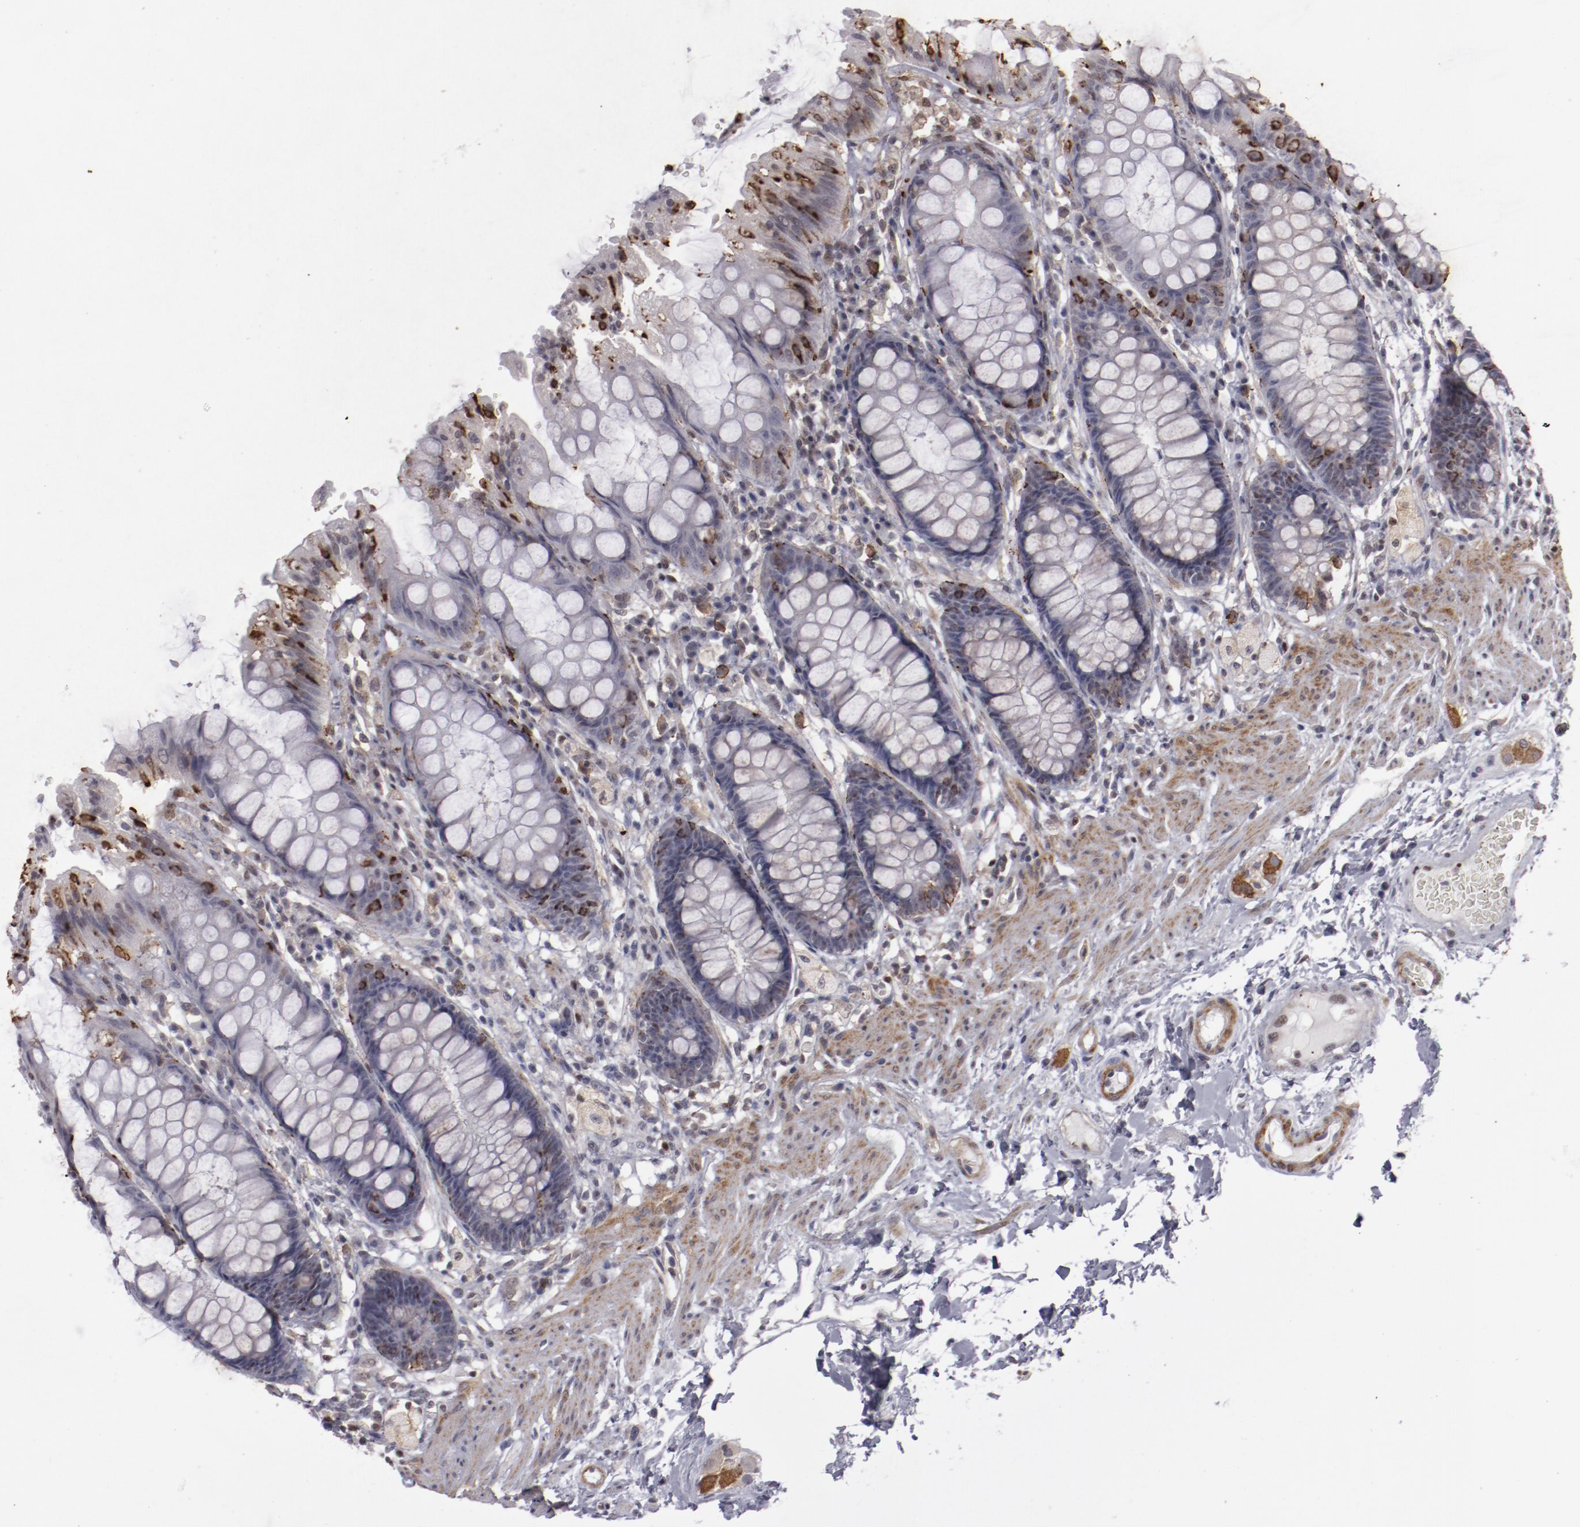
{"staining": {"intensity": "negative", "quantity": "none", "location": "none"}, "tissue": "rectum", "cell_type": "Glandular cells", "image_type": "normal", "snomed": [{"axis": "morphology", "description": "Normal tissue, NOS"}, {"axis": "topography", "description": "Rectum"}], "caption": "Glandular cells show no significant positivity in benign rectum. The staining is performed using DAB brown chromogen with nuclei counter-stained in using hematoxylin.", "gene": "LEF1", "patient": {"sex": "female", "age": 46}}